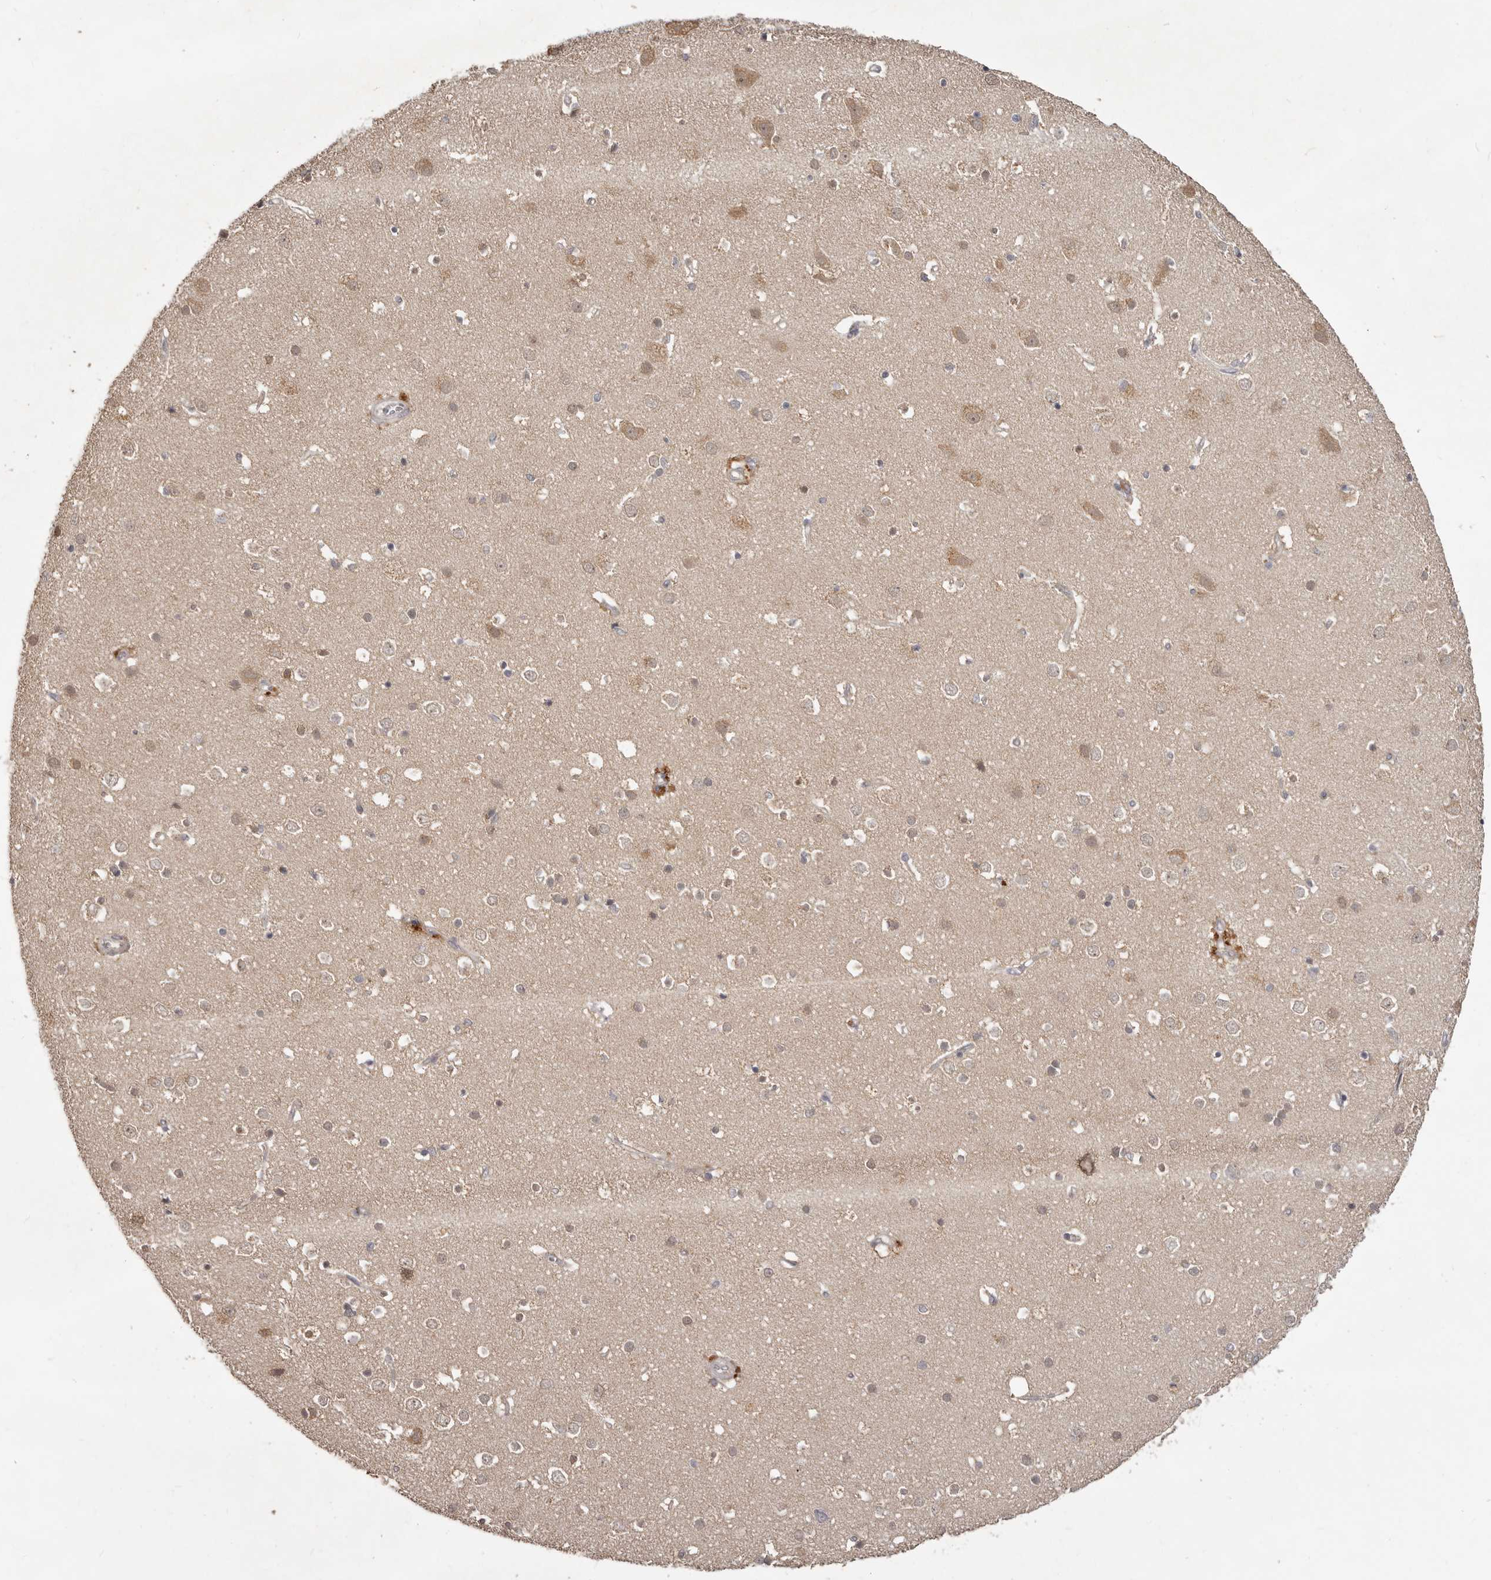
{"staining": {"intensity": "weak", "quantity": "<25%", "location": "cytoplasmic/membranous"}, "tissue": "cerebral cortex", "cell_type": "Endothelial cells", "image_type": "normal", "snomed": [{"axis": "morphology", "description": "Normal tissue, NOS"}, {"axis": "topography", "description": "Cerebral cortex"}], "caption": "High magnification brightfield microscopy of unremarkable cerebral cortex stained with DAB (brown) and counterstained with hematoxylin (blue): endothelial cells show no significant staining. Brightfield microscopy of immunohistochemistry stained with DAB (3,3'-diaminobenzidine) (brown) and hematoxylin (blue), captured at high magnification.", "gene": "RNF187", "patient": {"sex": "male", "age": 54}}